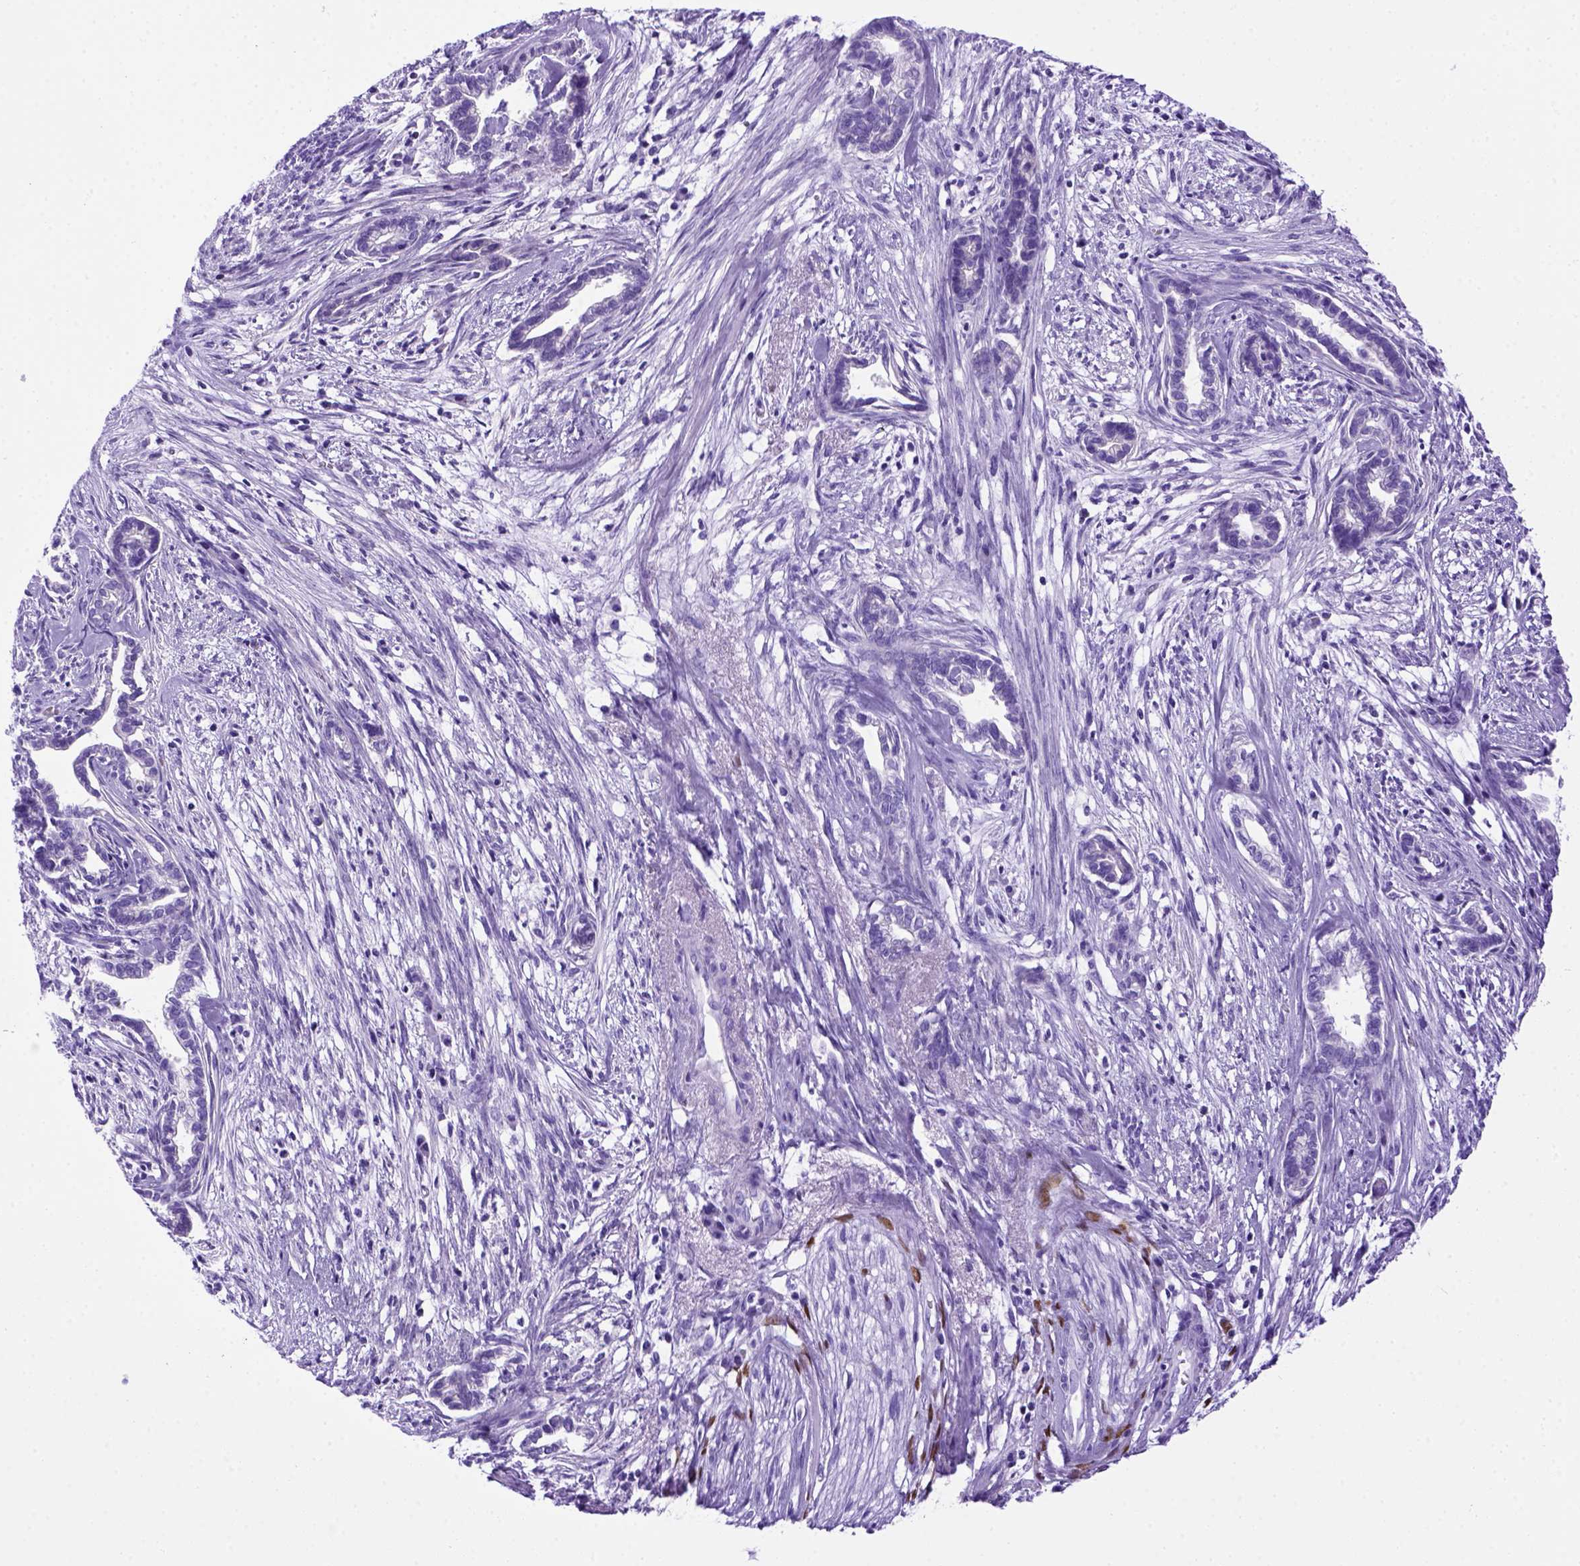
{"staining": {"intensity": "negative", "quantity": "none", "location": "none"}, "tissue": "cervical cancer", "cell_type": "Tumor cells", "image_type": "cancer", "snomed": [{"axis": "morphology", "description": "Adenocarcinoma, NOS"}, {"axis": "topography", "description": "Cervix"}], "caption": "This is a histopathology image of IHC staining of cervical cancer, which shows no positivity in tumor cells.", "gene": "MEOX2", "patient": {"sex": "female", "age": 62}}